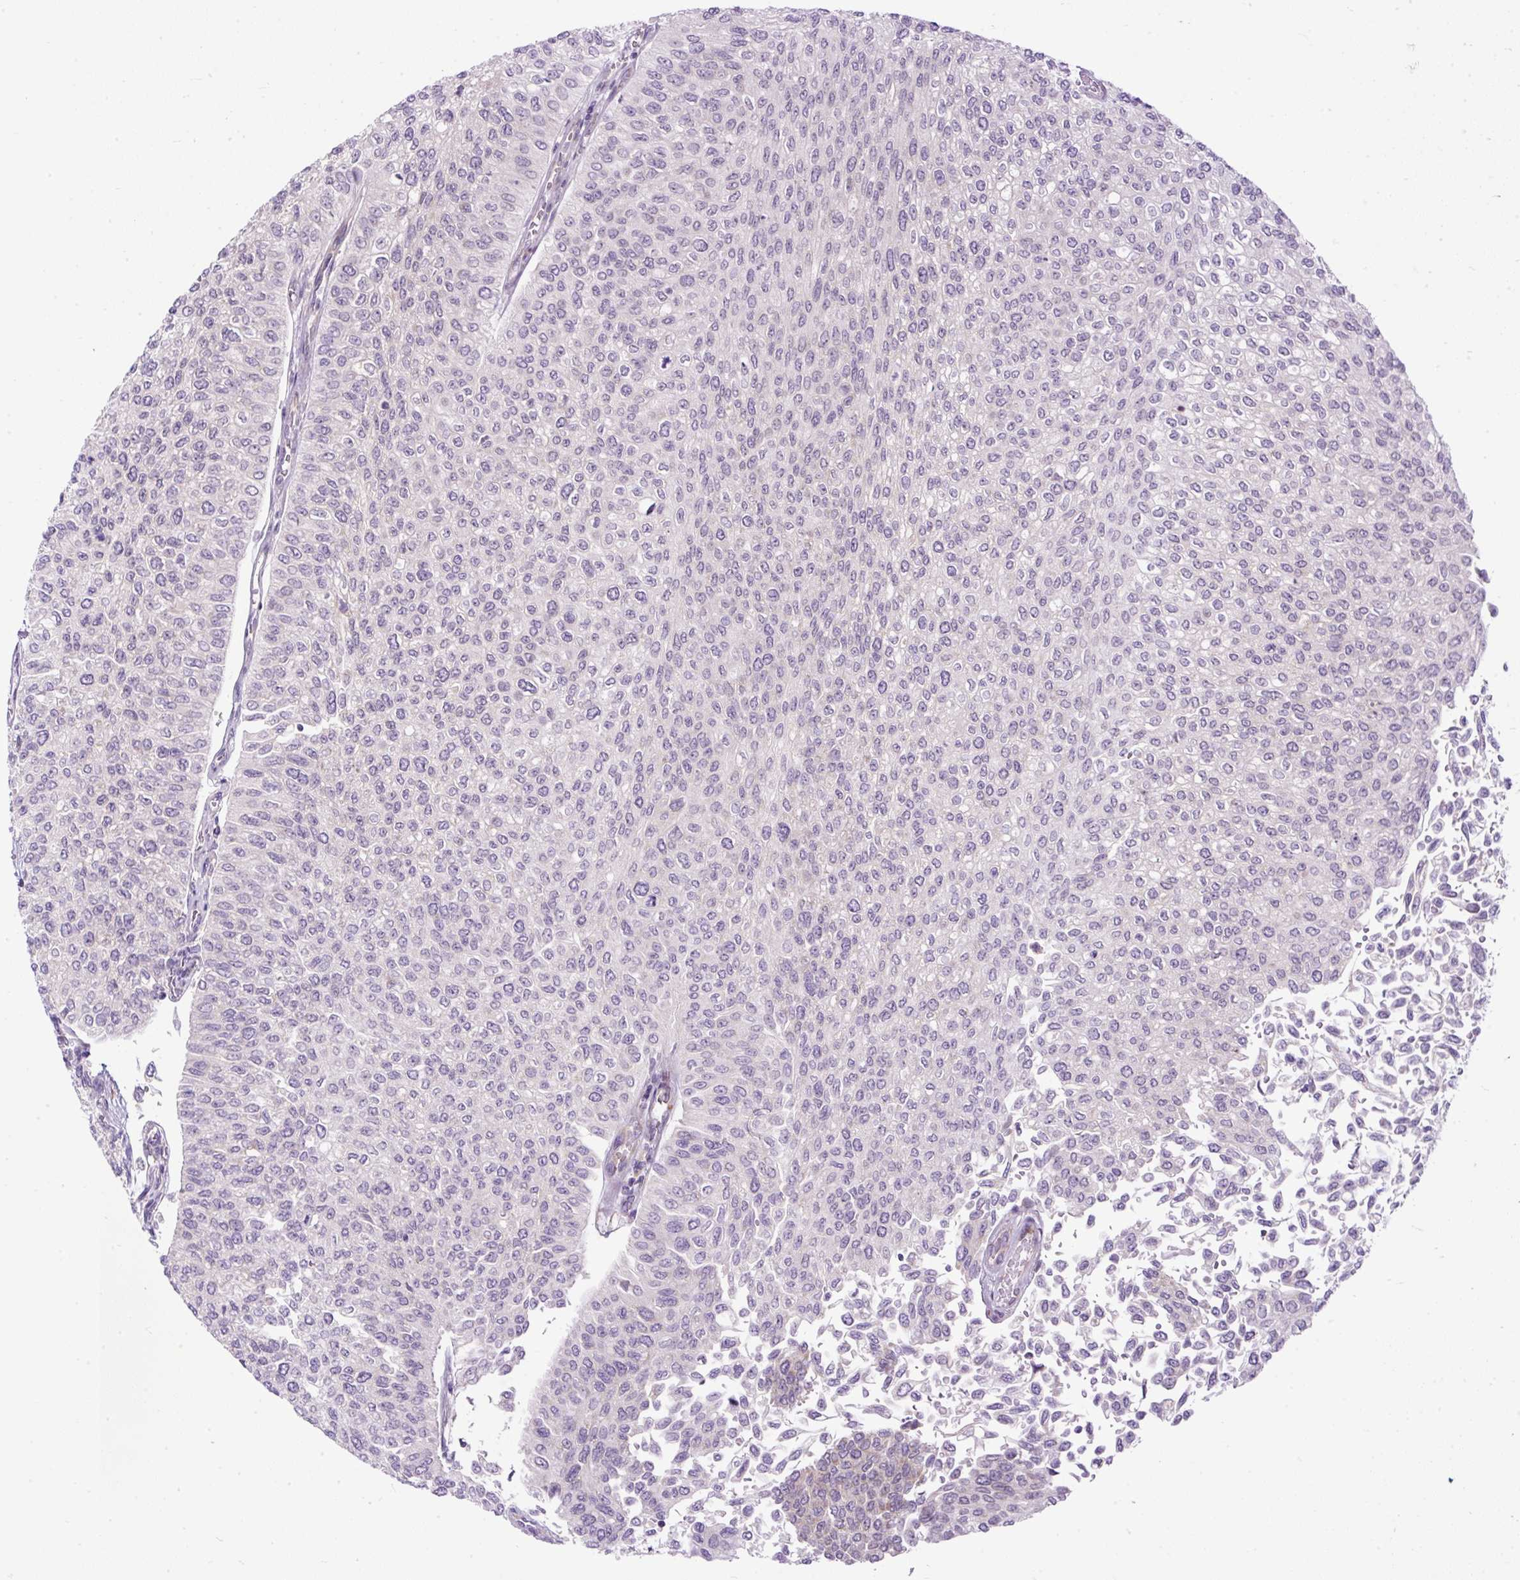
{"staining": {"intensity": "negative", "quantity": "none", "location": "none"}, "tissue": "urothelial cancer", "cell_type": "Tumor cells", "image_type": "cancer", "snomed": [{"axis": "morphology", "description": "Urothelial carcinoma, NOS"}, {"axis": "topography", "description": "Urinary bladder"}], "caption": "Protein analysis of transitional cell carcinoma shows no significant staining in tumor cells. The staining was performed using DAB (3,3'-diaminobenzidine) to visualize the protein expression in brown, while the nuclei were stained in blue with hematoxylin (Magnification: 20x).", "gene": "FMC1", "patient": {"sex": "male", "age": 59}}